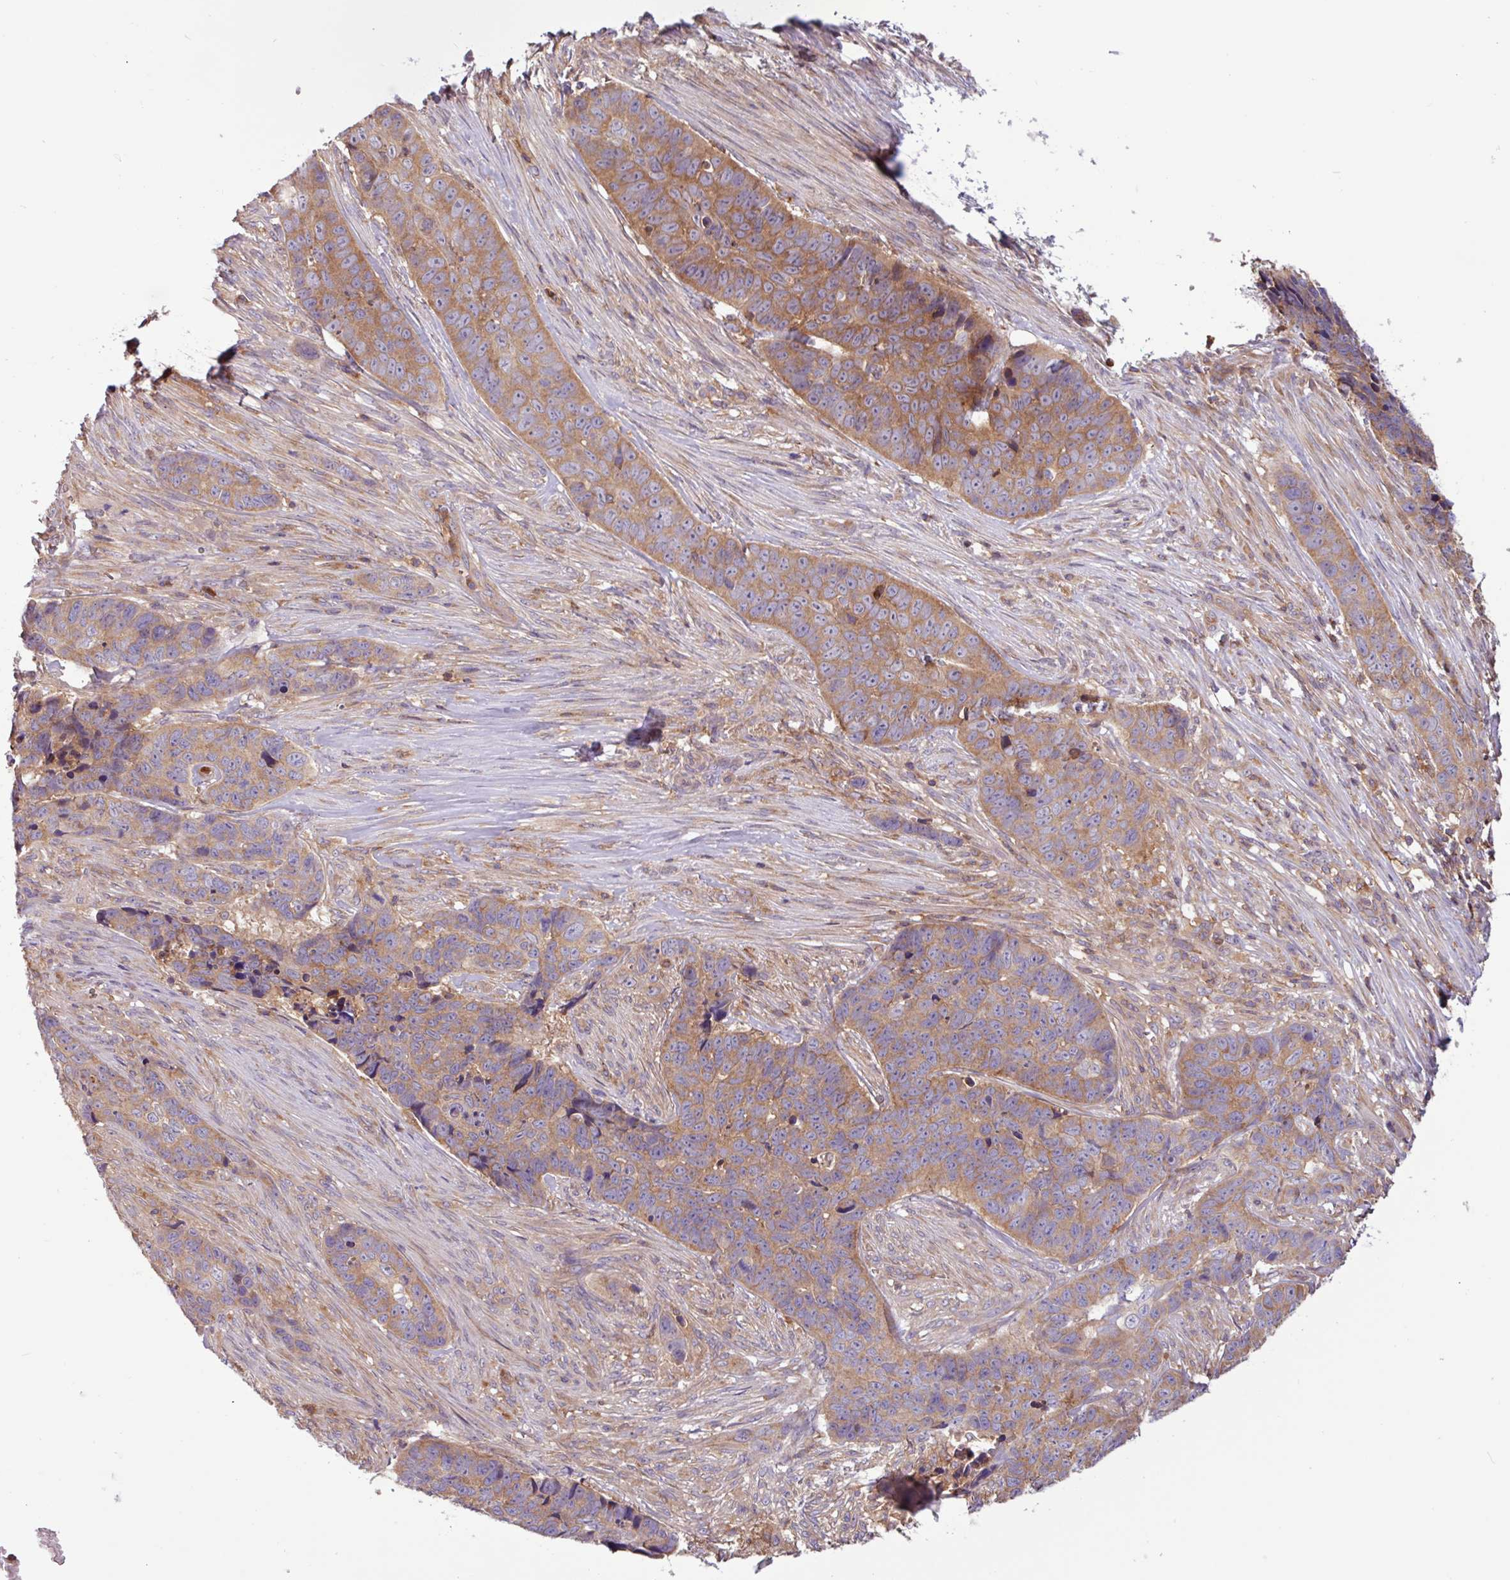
{"staining": {"intensity": "moderate", "quantity": "25%-75%", "location": "cytoplasmic/membranous"}, "tissue": "skin cancer", "cell_type": "Tumor cells", "image_type": "cancer", "snomed": [{"axis": "morphology", "description": "Basal cell carcinoma"}, {"axis": "topography", "description": "Skin"}], "caption": "DAB immunohistochemical staining of human skin cancer demonstrates moderate cytoplasmic/membranous protein expression in approximately 25%-75% of tumor cells.", "gene": "ACTR3", "patient": {"sex": "female", "age": 82}}